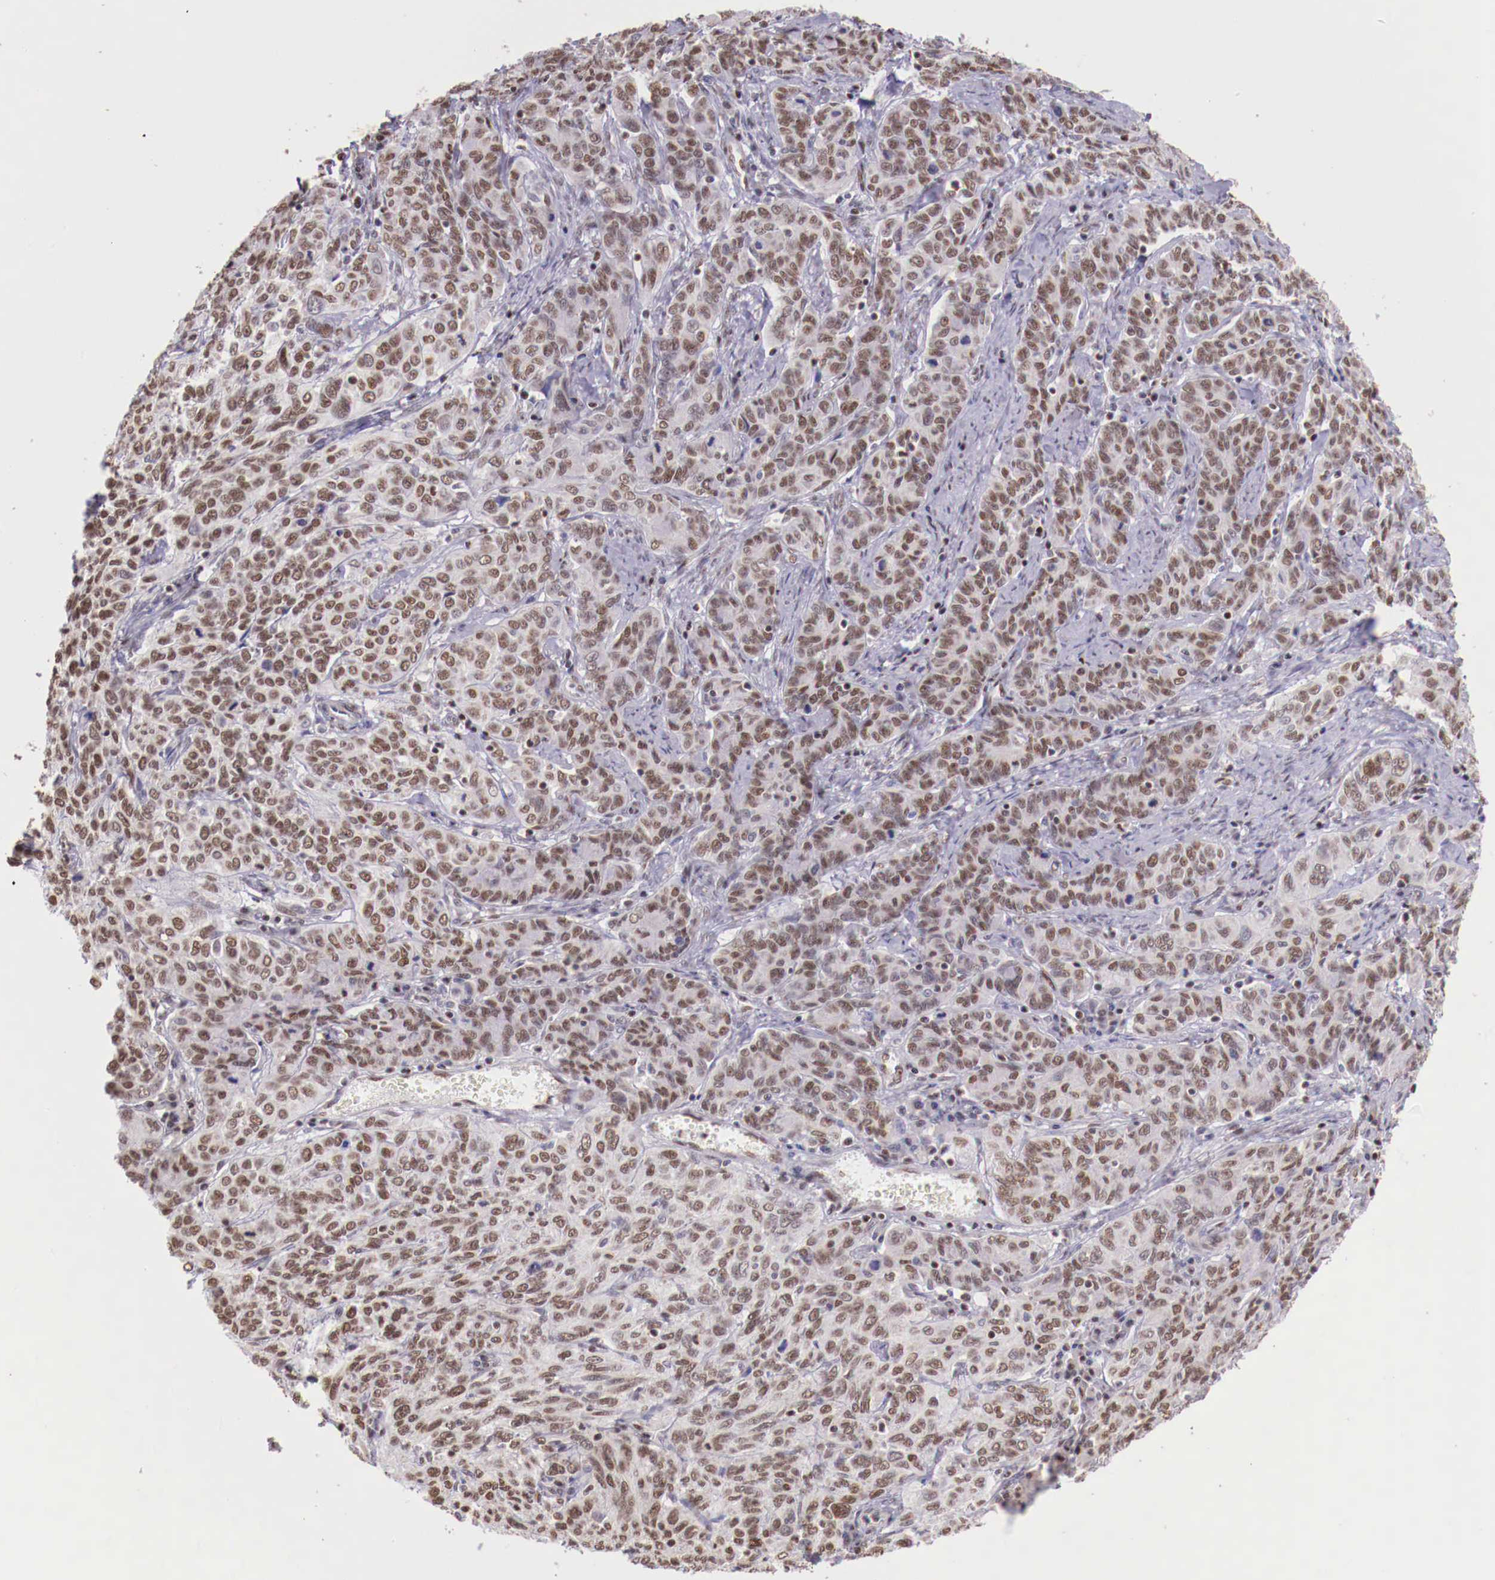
{"staining": {"intensity": "weak", "quantity": ">75%", "location": "nuclear"}, "tissue": "cervical cancer", "cell_type": "Tumor cells", "image_type": "cancer", "snomed": [{"axis": "morphology", "description": "Squamous cell carcinoma, NOS"}, {"axis": "topography", "description": "Cervix"}], "caption": "Immunohistochemical staining of human cervical cancer displays low levels of weak nuclear expression in about >75% of tumor cells.", "gene": "SP1", "patient": {"sex": "female", "age": 38}}